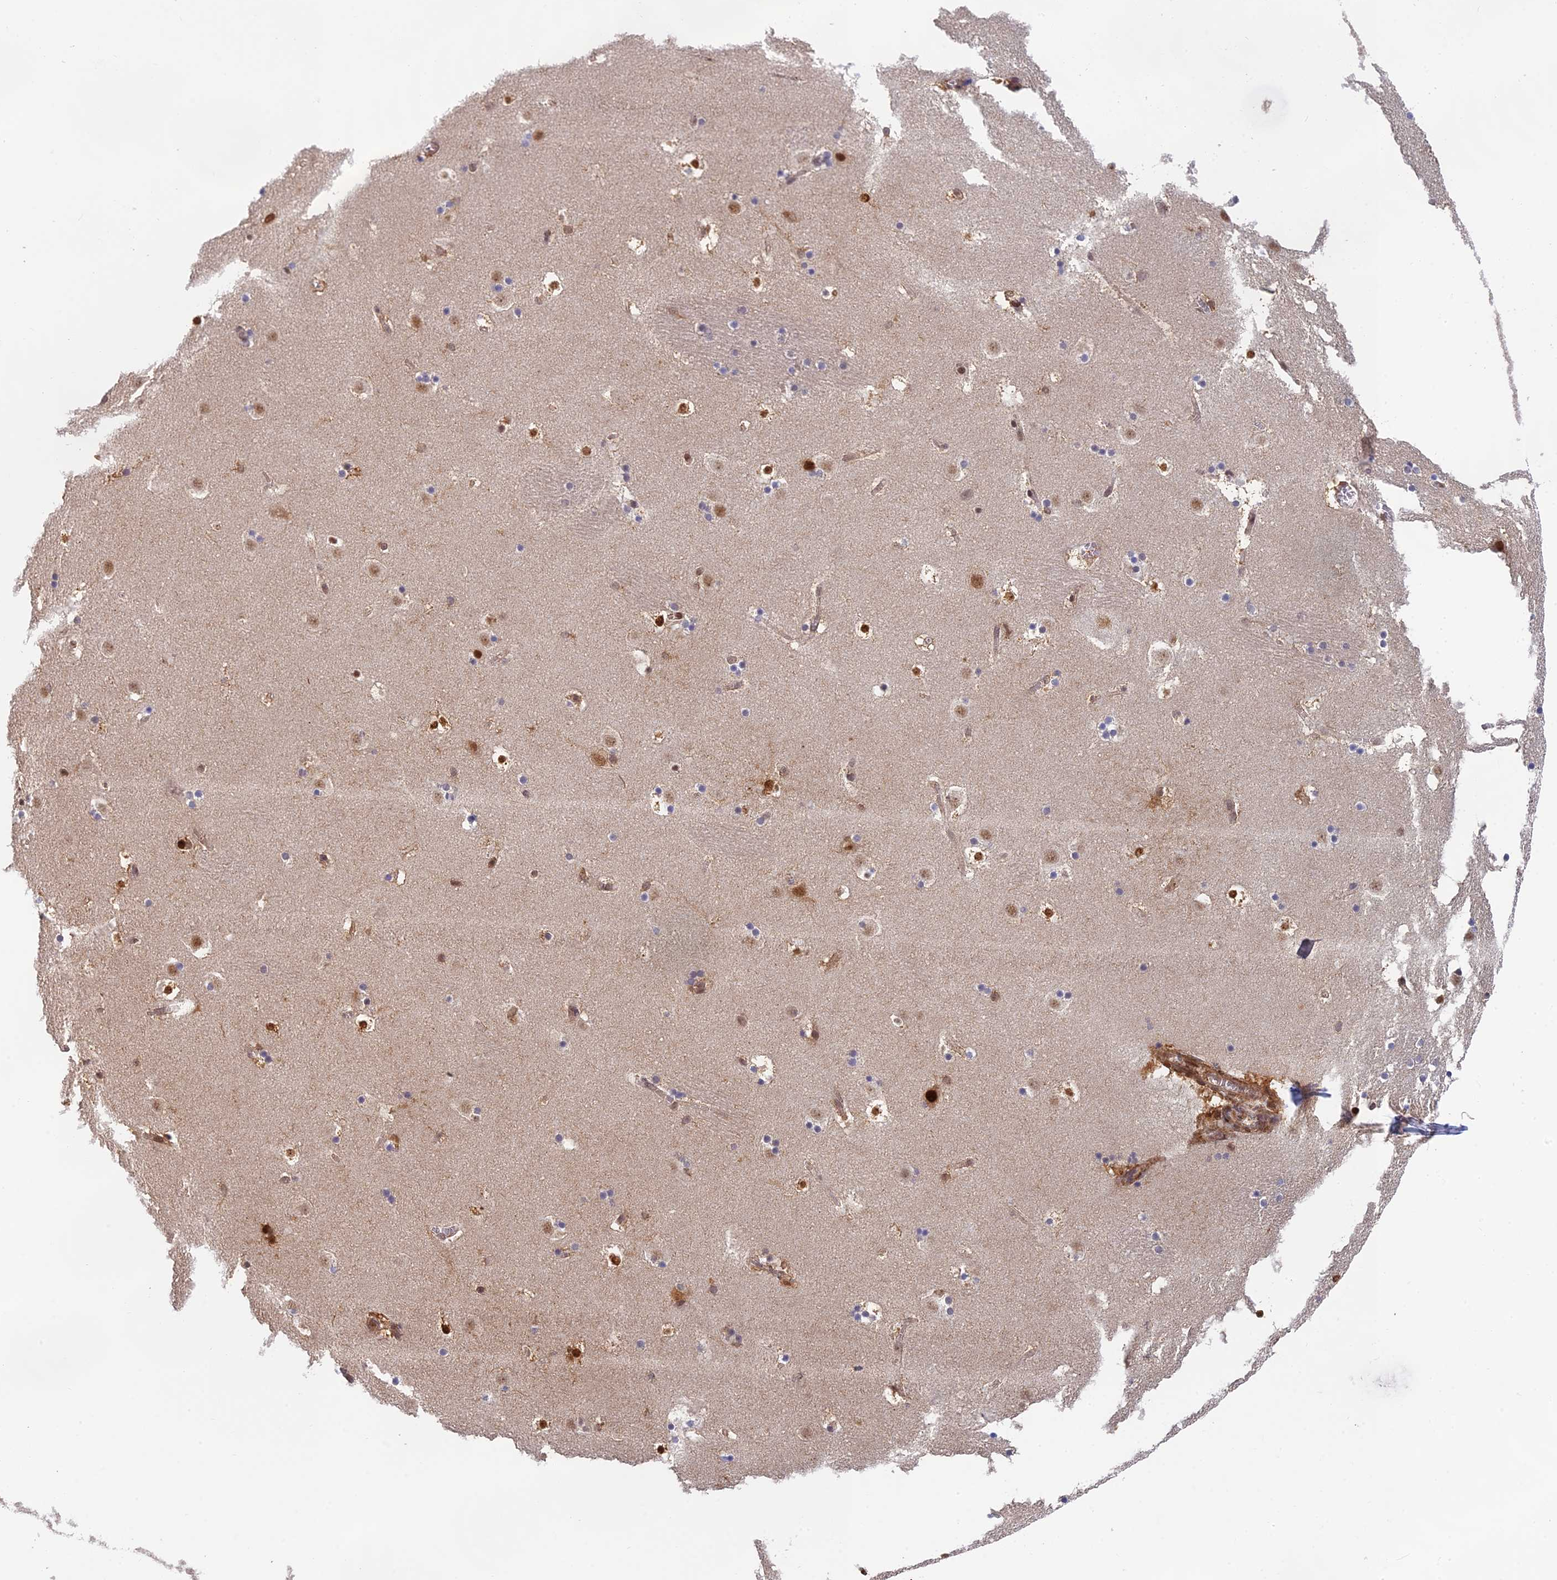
{"staining": {"intensity": "strong", "quantity": "25%-75%", "location": "nuclear"}, "tissue": "caudate", "cell_type": "Glial cells", "image_type": "normal", "snomed": [{"axis": "morphology", "description": "Normal tissue, NOS"}, {"axis": "topography", "description": "Lateral ventricle wall"}], "caption": "Immunohistochemistry of benign human caudate exhibits high levels of strong nuclear expression in approximately 25%-75% of glial cells.", "gene": "OSBPL1A", "patient": {"sex": "male", "age": 45}}